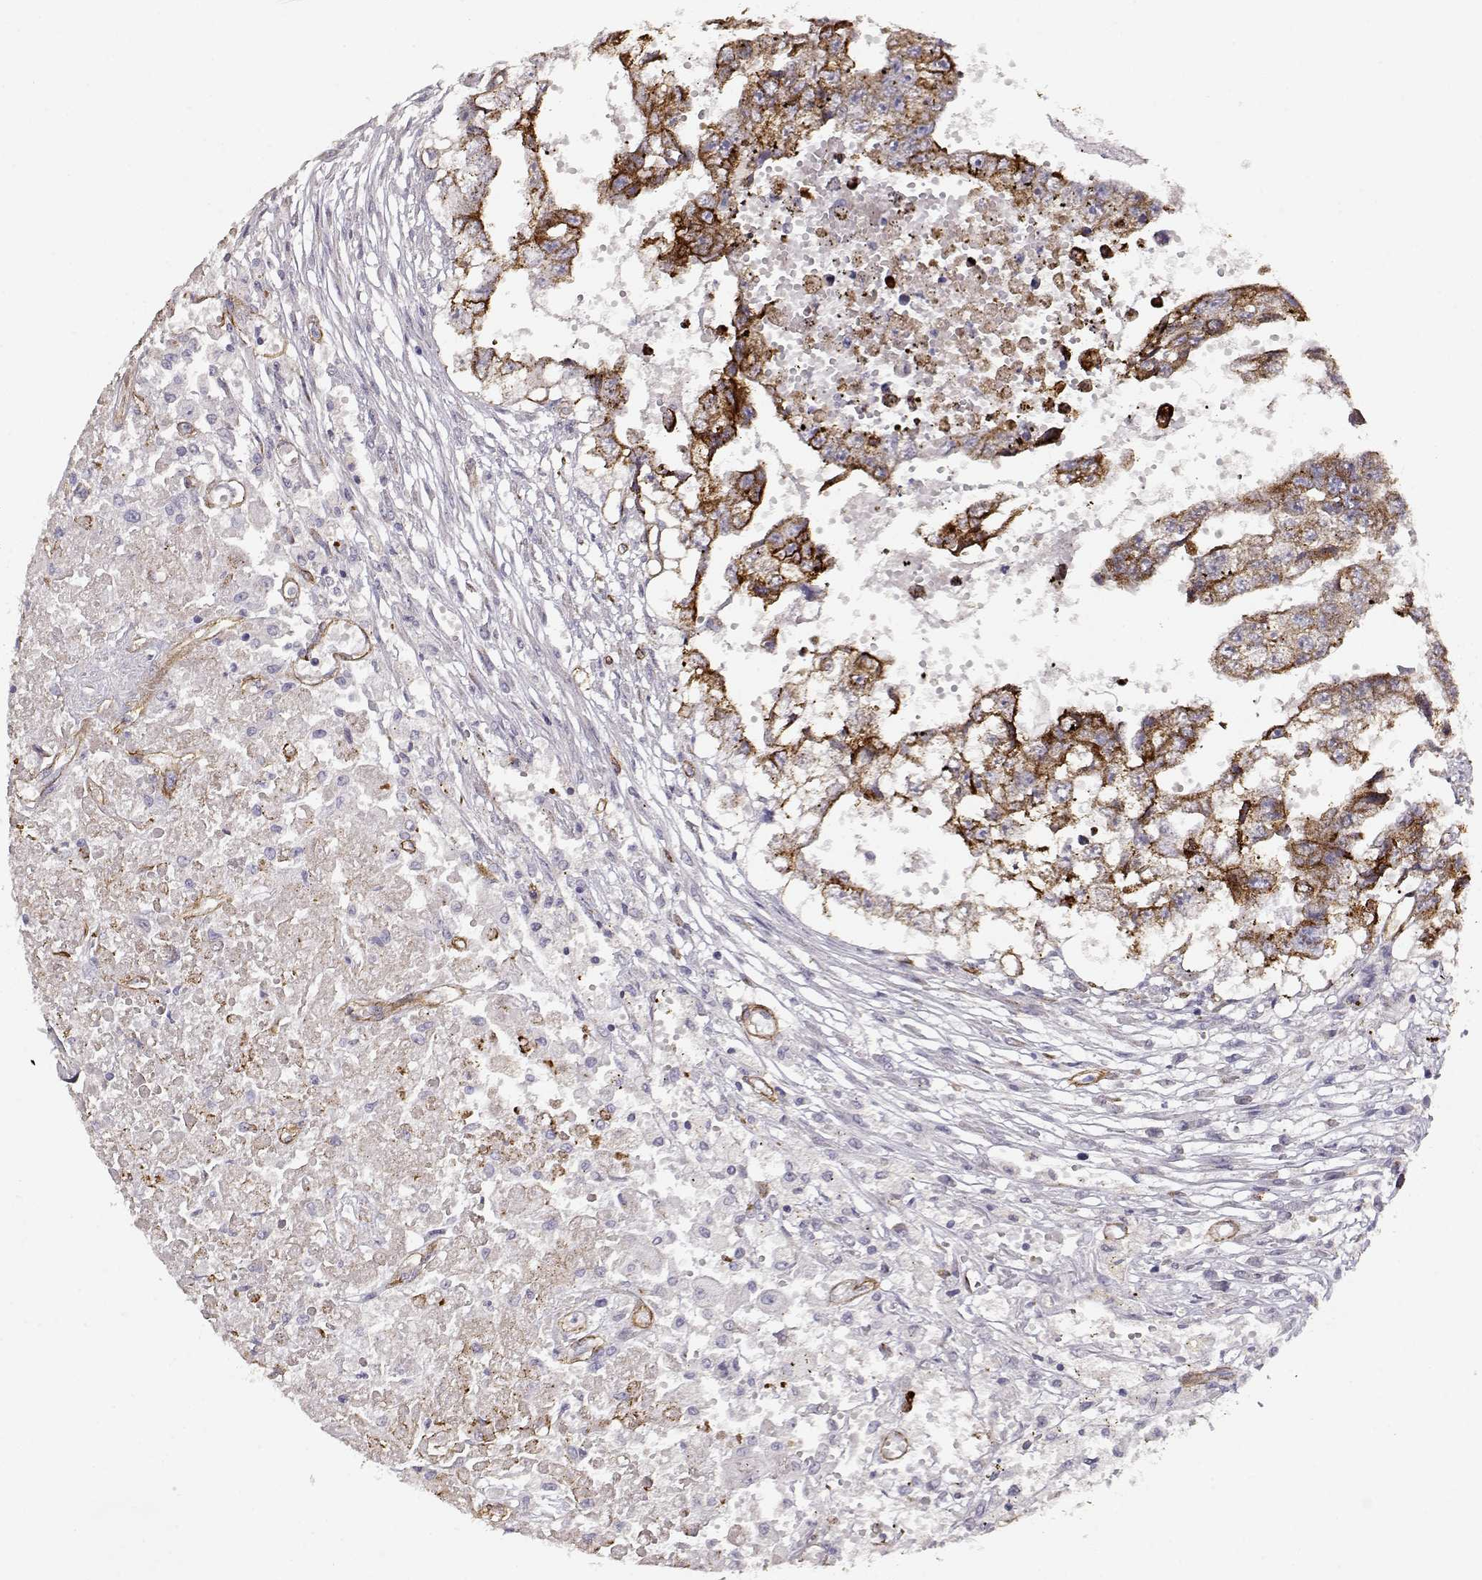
{"staining": {"intensity": "strong", "quantity": ">75%", "location": "cytoplasmic/membranous"}, "tissue": "testis cancer", "cell_type": "Tumor cells", "image_type": "cancer", "snomed": [{"axis": "morphology", "description": "Carcinoma, Embryonal, NOS"}, {"axis": "morphology", "description": "Teratoma, malignant, NOS"}, {"axis": "topography", "description": "Testis"}], "caption": "This image shows IHC staining of human testis cancer (embryonal carcinoma), with high strong cytoplasmic/membranous staining in about >75% of tumor cells.", "gene": "LAMC1", "patient": {"sex": "male", "age": 44}}